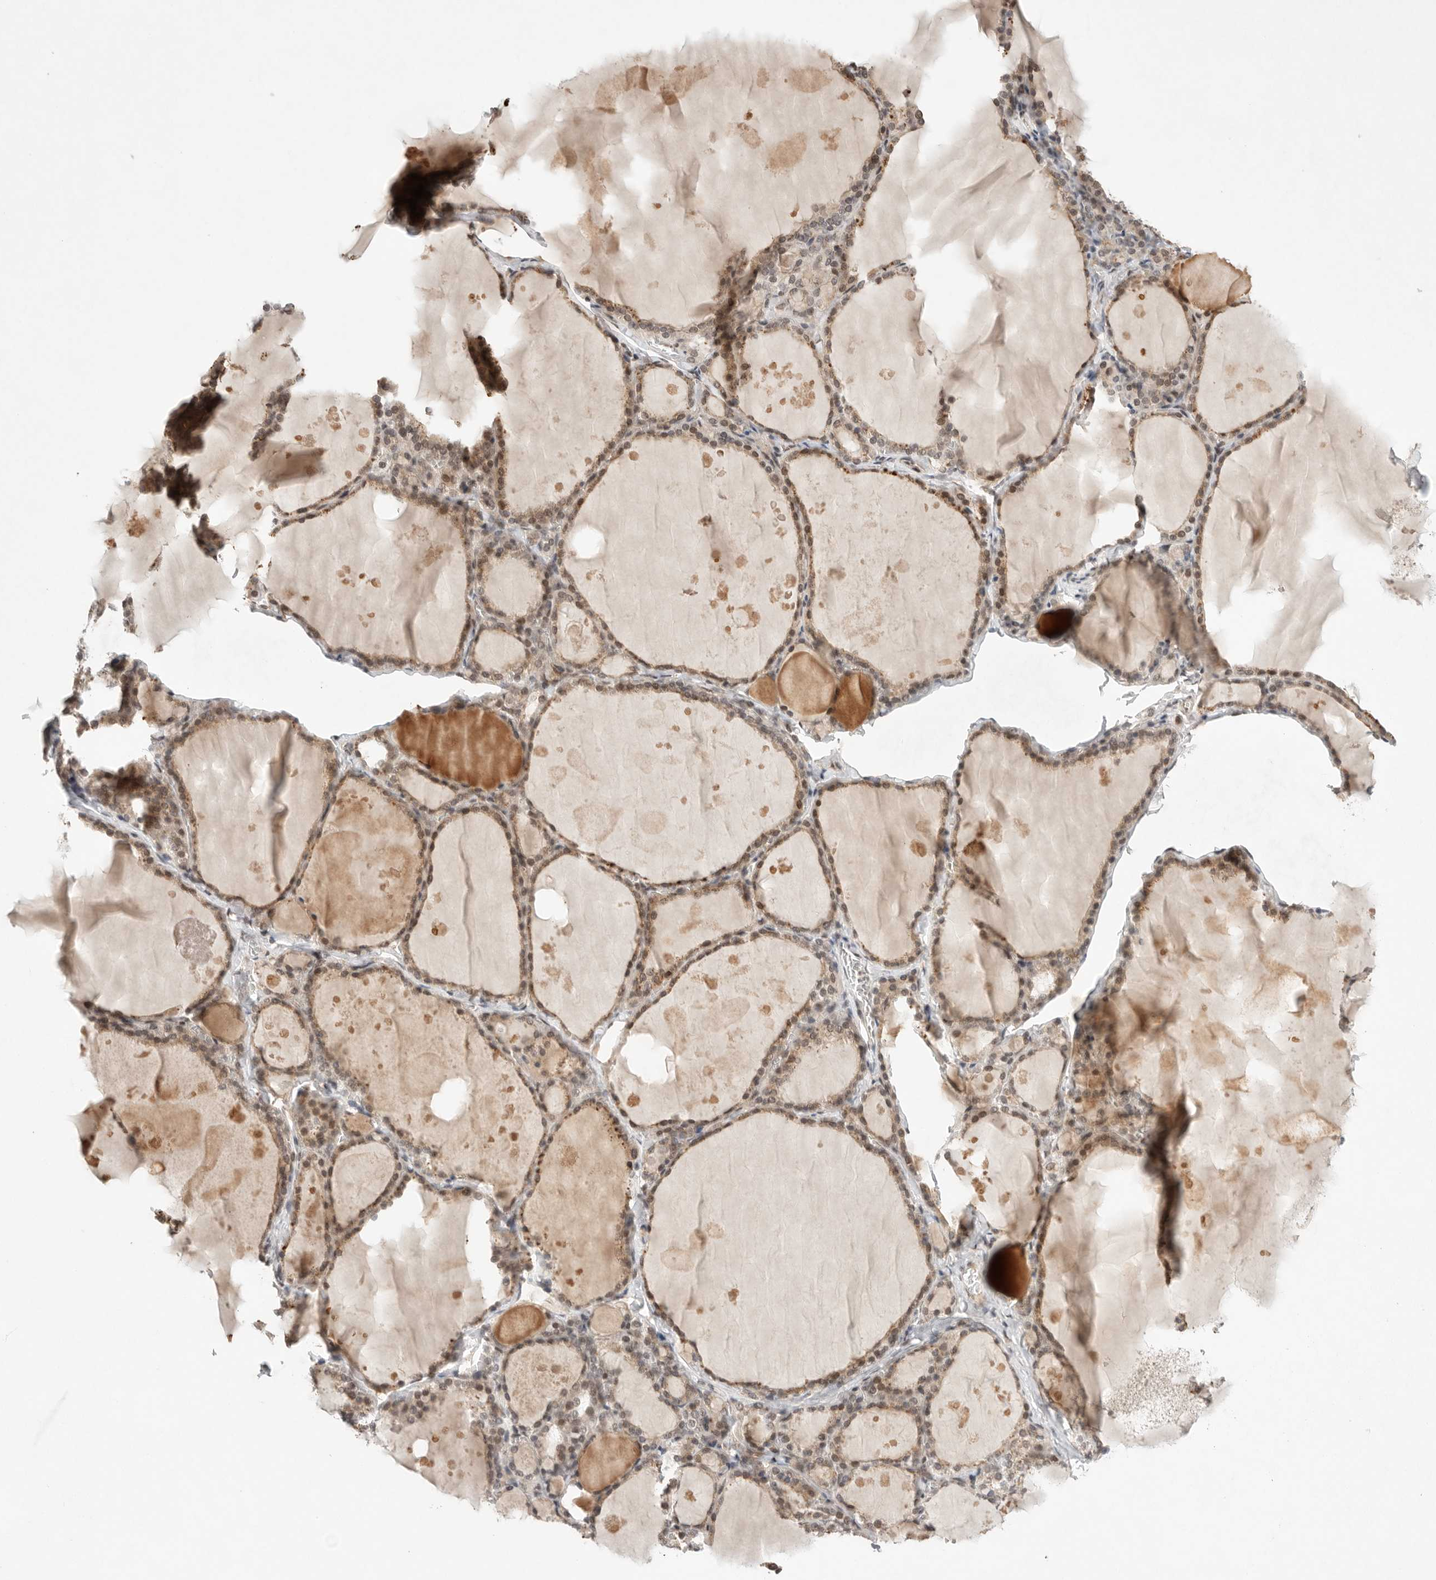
{"staining": {"intensity": "moderate", "quantity": ">75%", "location": "cytoplasmic/membranous,nuclear"}, "tissue": "thyroid gland", "cell_type": "Glandular cells", "image_type": "normal", "snomed": [{"axis": "morphology", "description": "Normal tissue, NOS"}, {"axis": "topography", "description": "Thyroid gland"}], "caption": "Protein expression analysis of benign thyroid gland shows moderate cytoplasmic/membranous,nuclear staining in about >75% of glandular cells.", "gene": "LEMD3", "patient": {"sex": "male", "age": 56}}